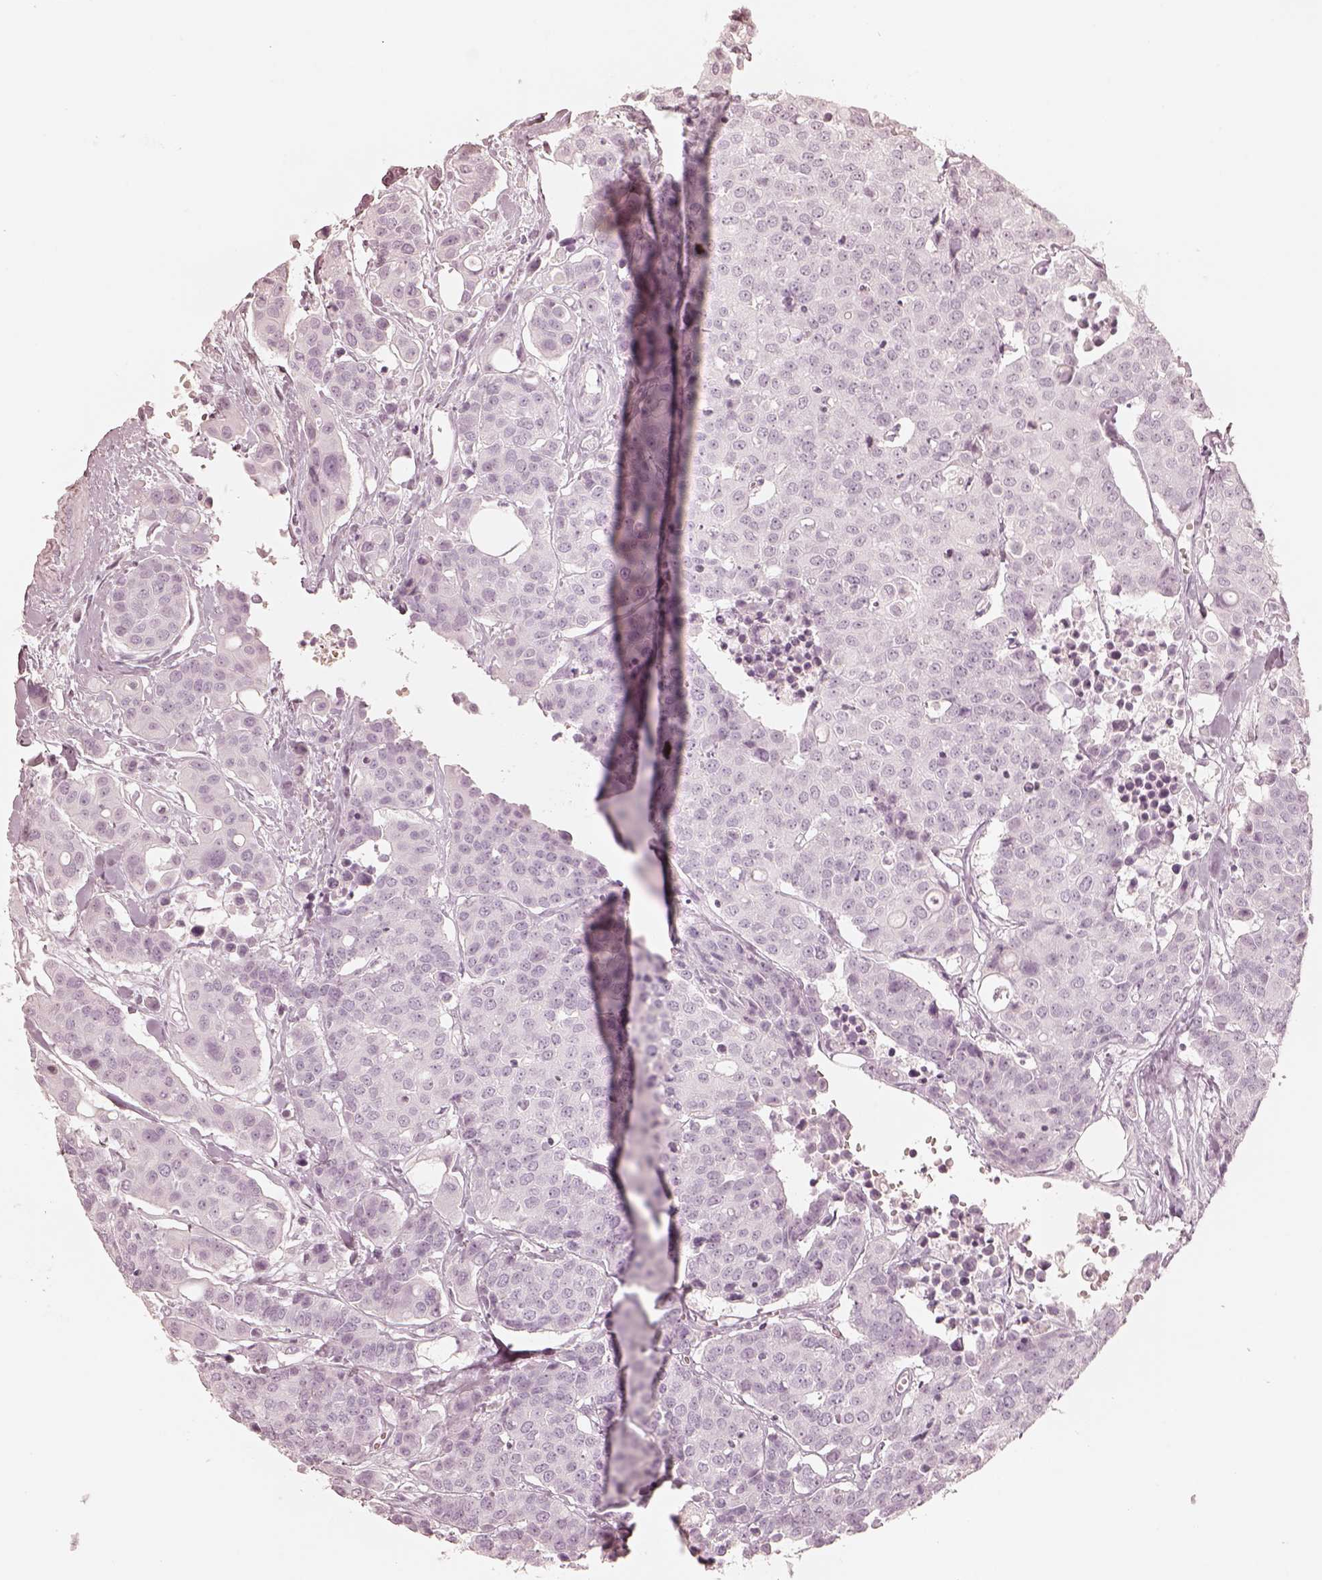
{"staining": {"intensity": "negative", "quantity": "none", "location": "none"}, "tissue": "carcinoid", "cell_type": "Tumor cells", "image_type": "cancer", "snomed": [{"axis": "morphology", "description": "Carcinoid, malignant, NOS"}, {"axis": "topography", "description": "Colon"}], "caption": "Carcinoid was stained to show a protein in brown. There is no significant staining in tumor cells.", "gene": "KRT82", "patient": {"sex": "male", "age": 81}}